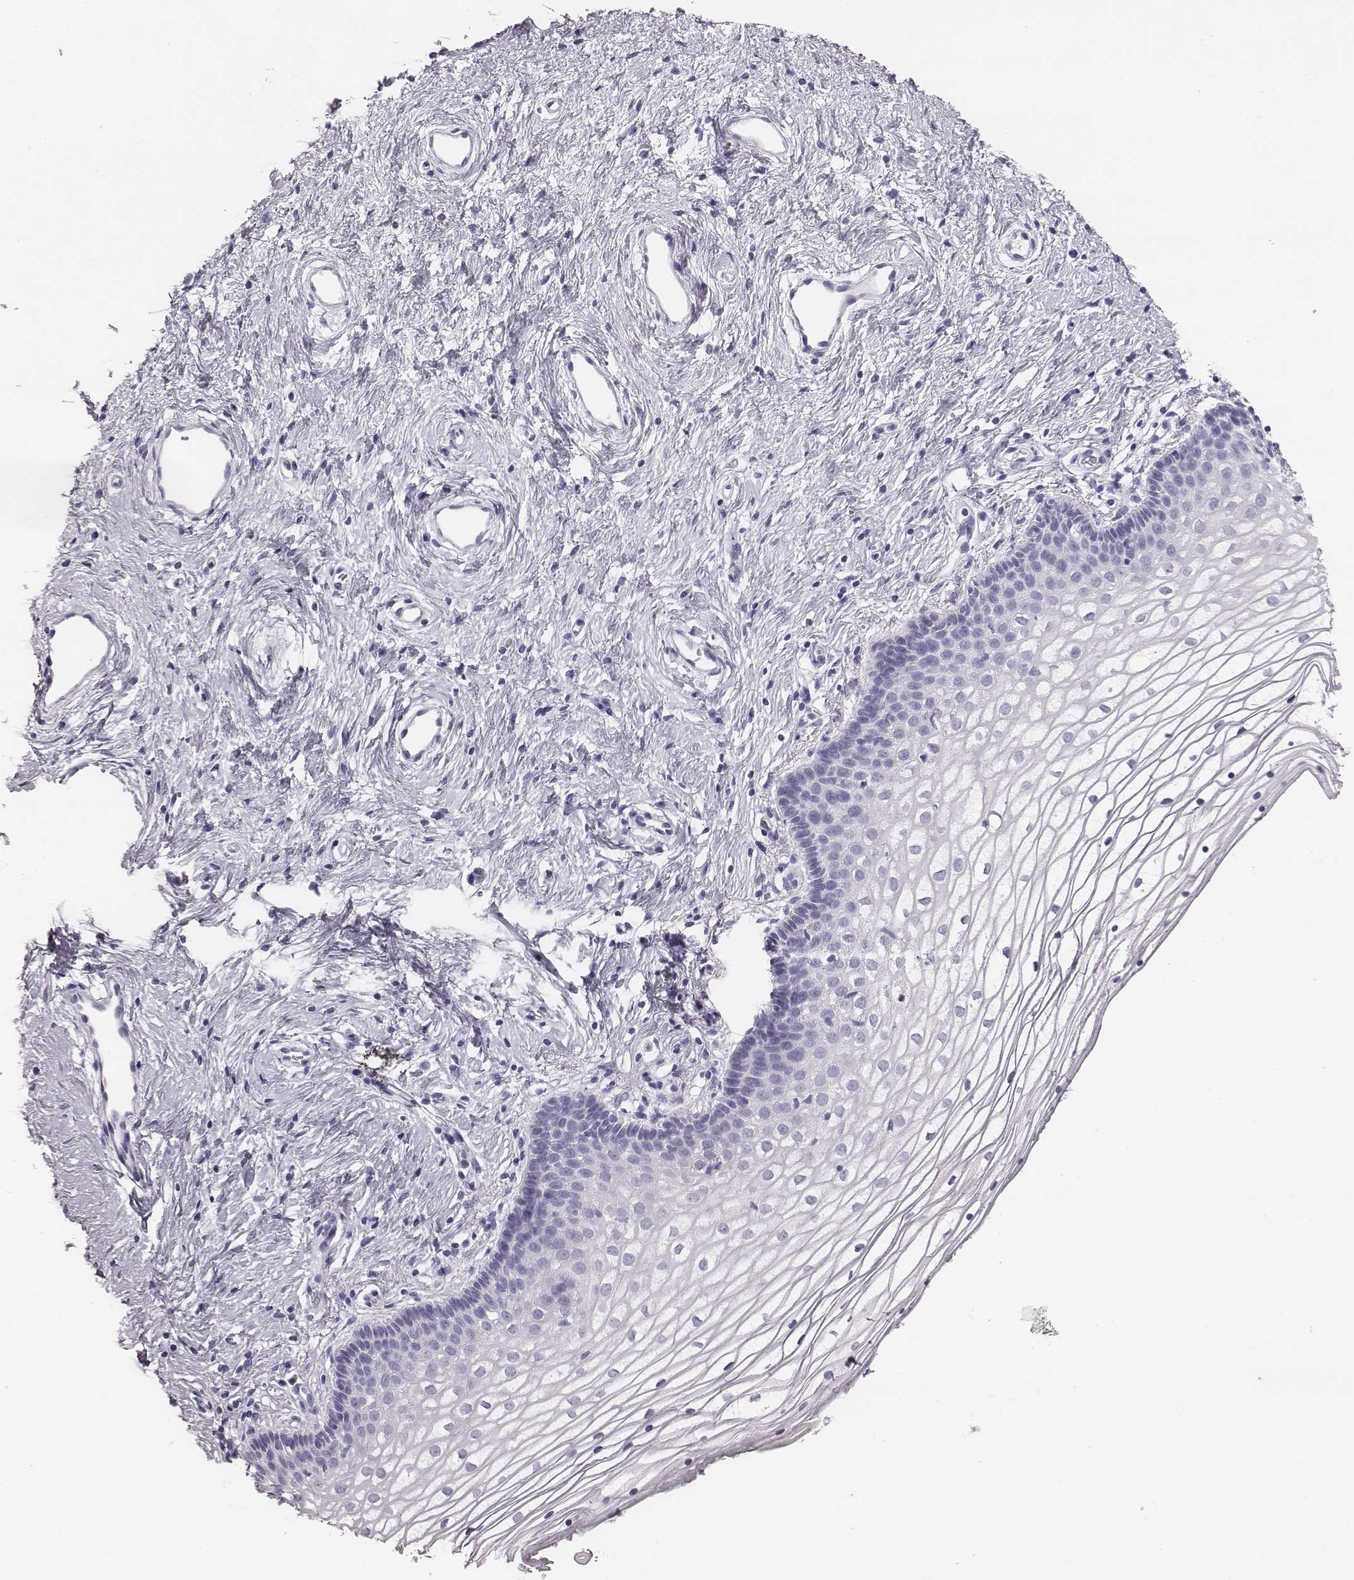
{"staining": {"intensity": "negative", "quantity": "none", "location": "none"}, "tissue": "vagina", "cell_type": "Squamous epithelial cells", "image_type": "normal", "snomed": [{"axis": "morphology", "description": "Normal tissue, NOS"}, {"axis": "topography", "description": "Vagina"}], "caption": "This is a histopathology image of immunohistochemistry staining of benign vagina, which shows no staining in squamous epithelial cells. (Brightfield microscopy of DAB IHC at high magnification).", "gene": "CSH1", "patient": {"sex": "female", "age": 36}}